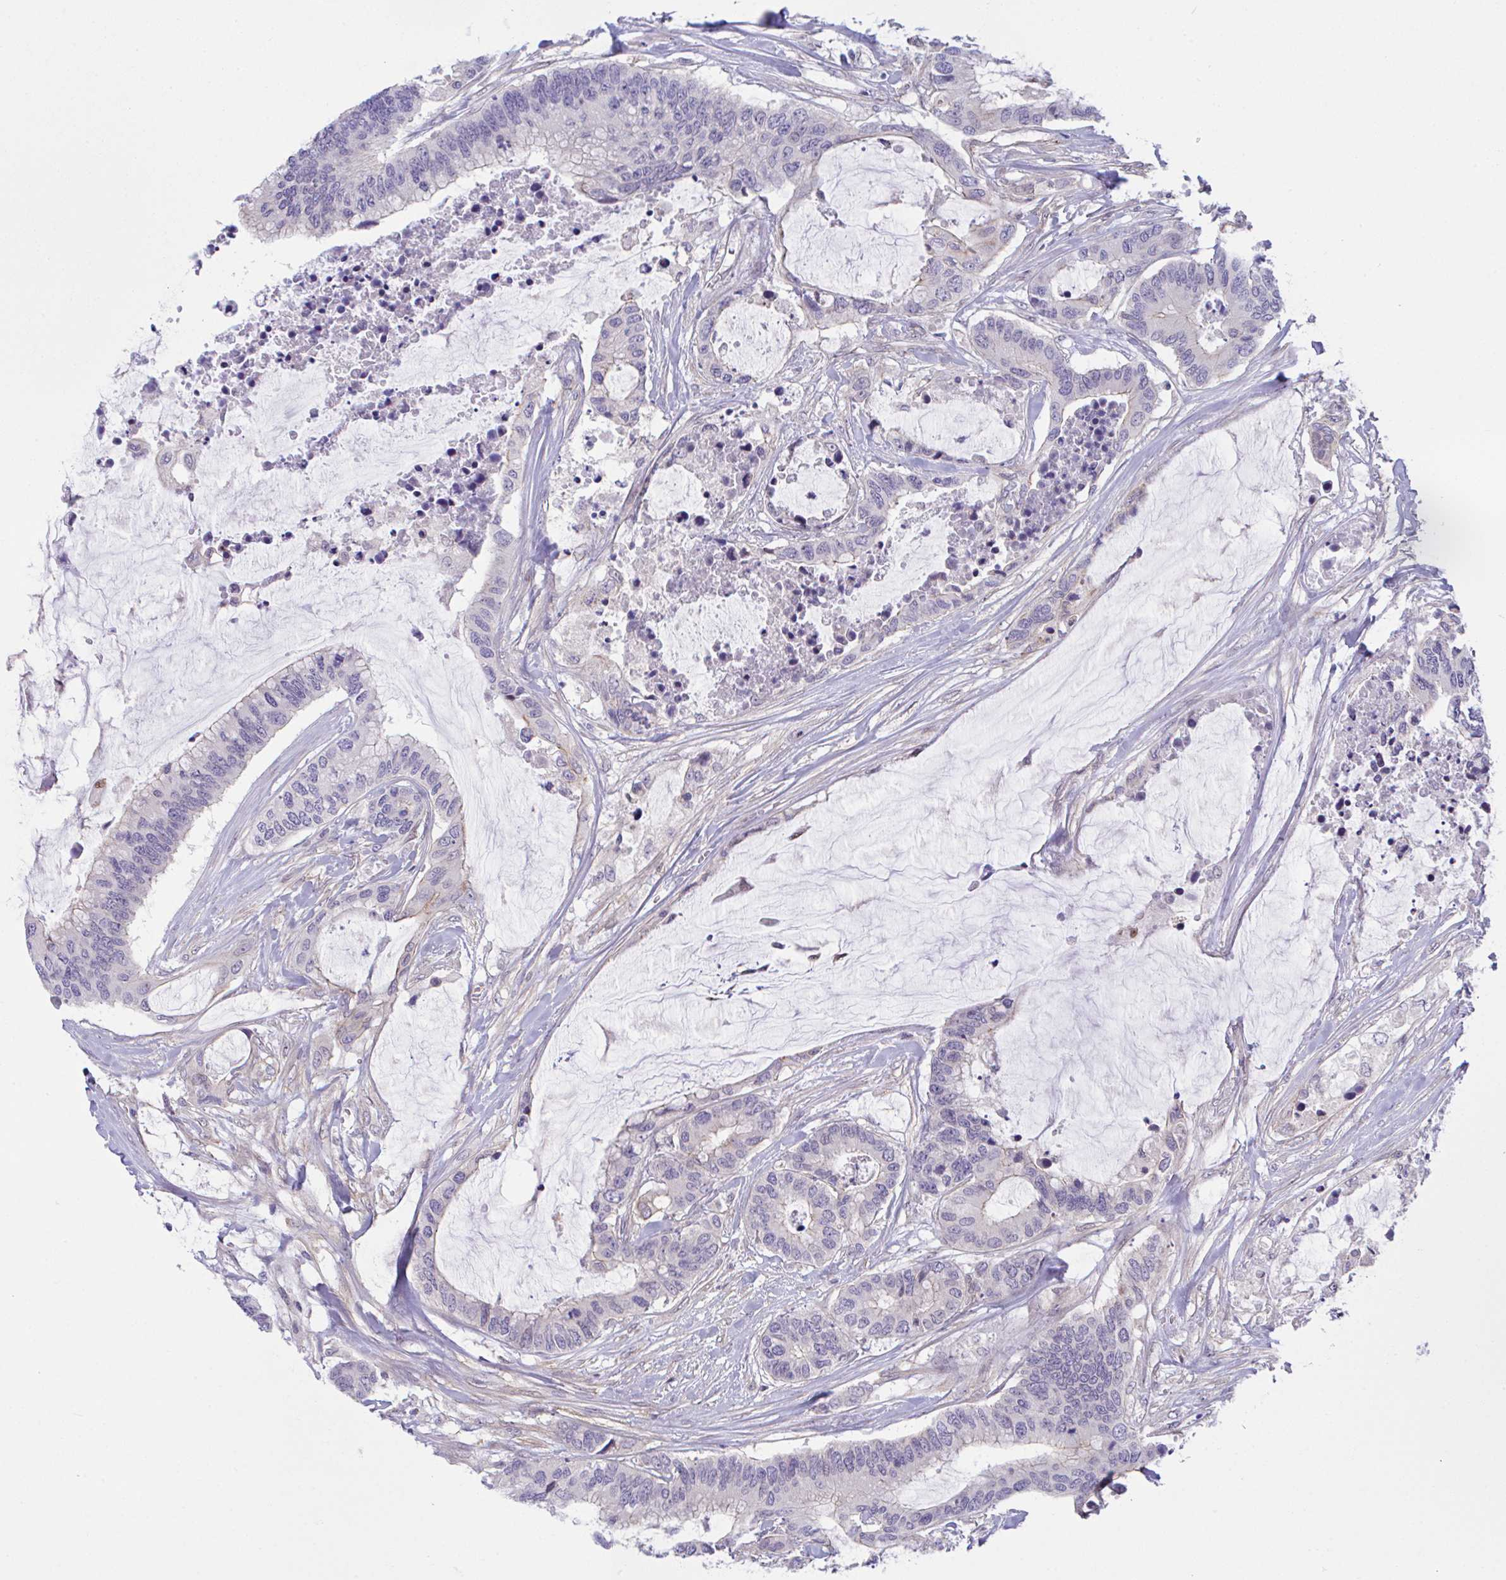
{"staining": {"intensity": "negative", "quantity": "none", "location": "none"}, "tissue": "colorectal cancer", "cell_type": "Tumor cells", "image_type": "cancer", "snomed": [{"axis": "morphology", "description": "Adenocarcinoma, NOS"}, {"axis": "topography", "description": "Rectum"}], "caption": "A micrograph of colorectal cancer stained for a protein displays no brown staining in tumor cells.", "gene": "ZBED3", "patient": {"sex": "female", "age": 59}}